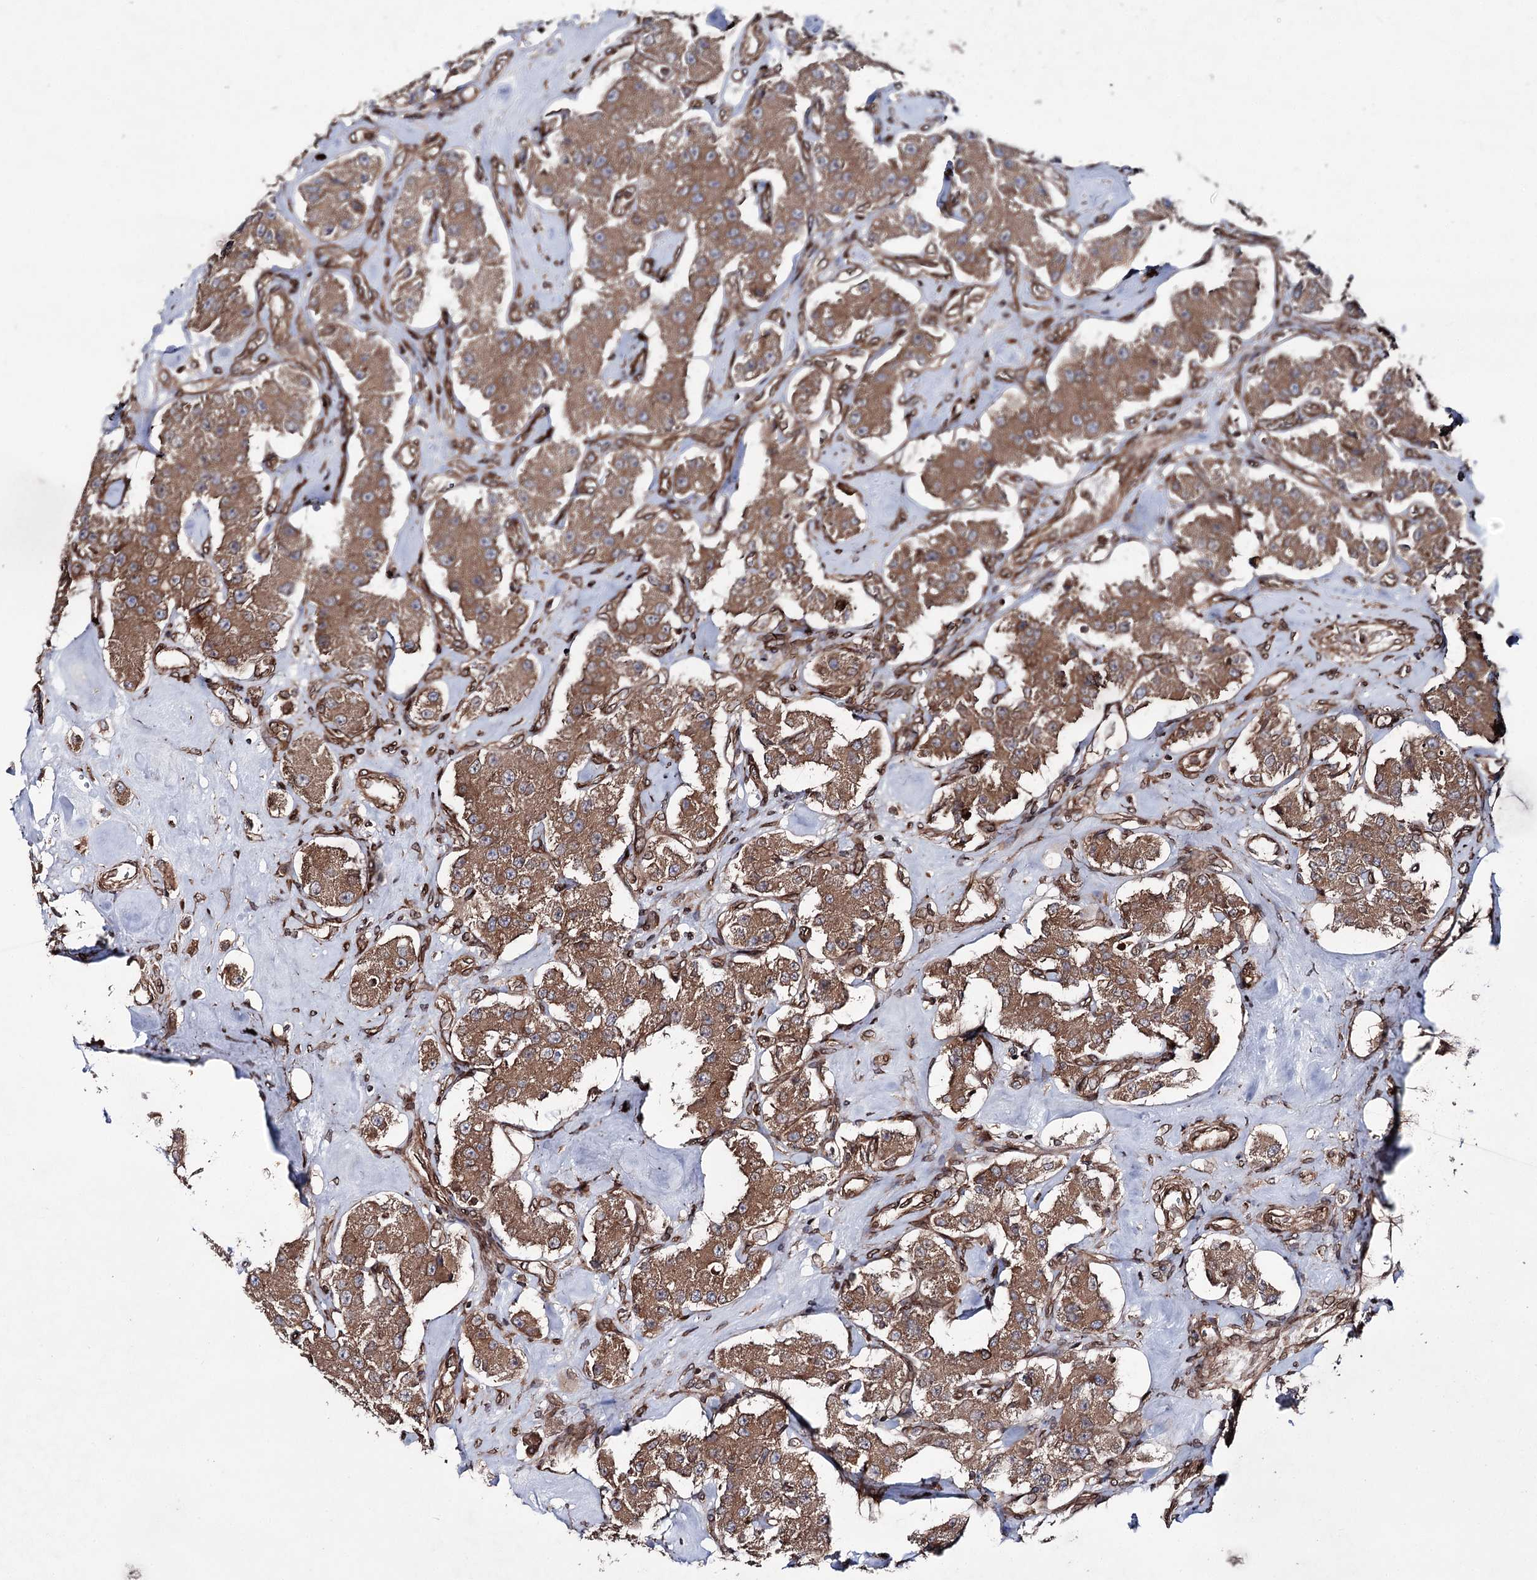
{"staining": {"intensity": "moderate", "quantity": ">75%", "location": "cytoplasmic/membranous"}, "tissue": "carcinoid", "cell_type": "Tumor cells", "image_type": "cancer", "snomed": [{"axis": "morphology", "description": "Carcinoid, malignant, NOS"}, {"axis": "topography", "description": "Pancreas"}], "caption": "Tumor cells show moderate cytoplasmic/membranous positivity in about >75% of cells in malignant carcinoid.", "gene": "FGFR1OP2", "patient": {"sex": "male", "age": 41}}